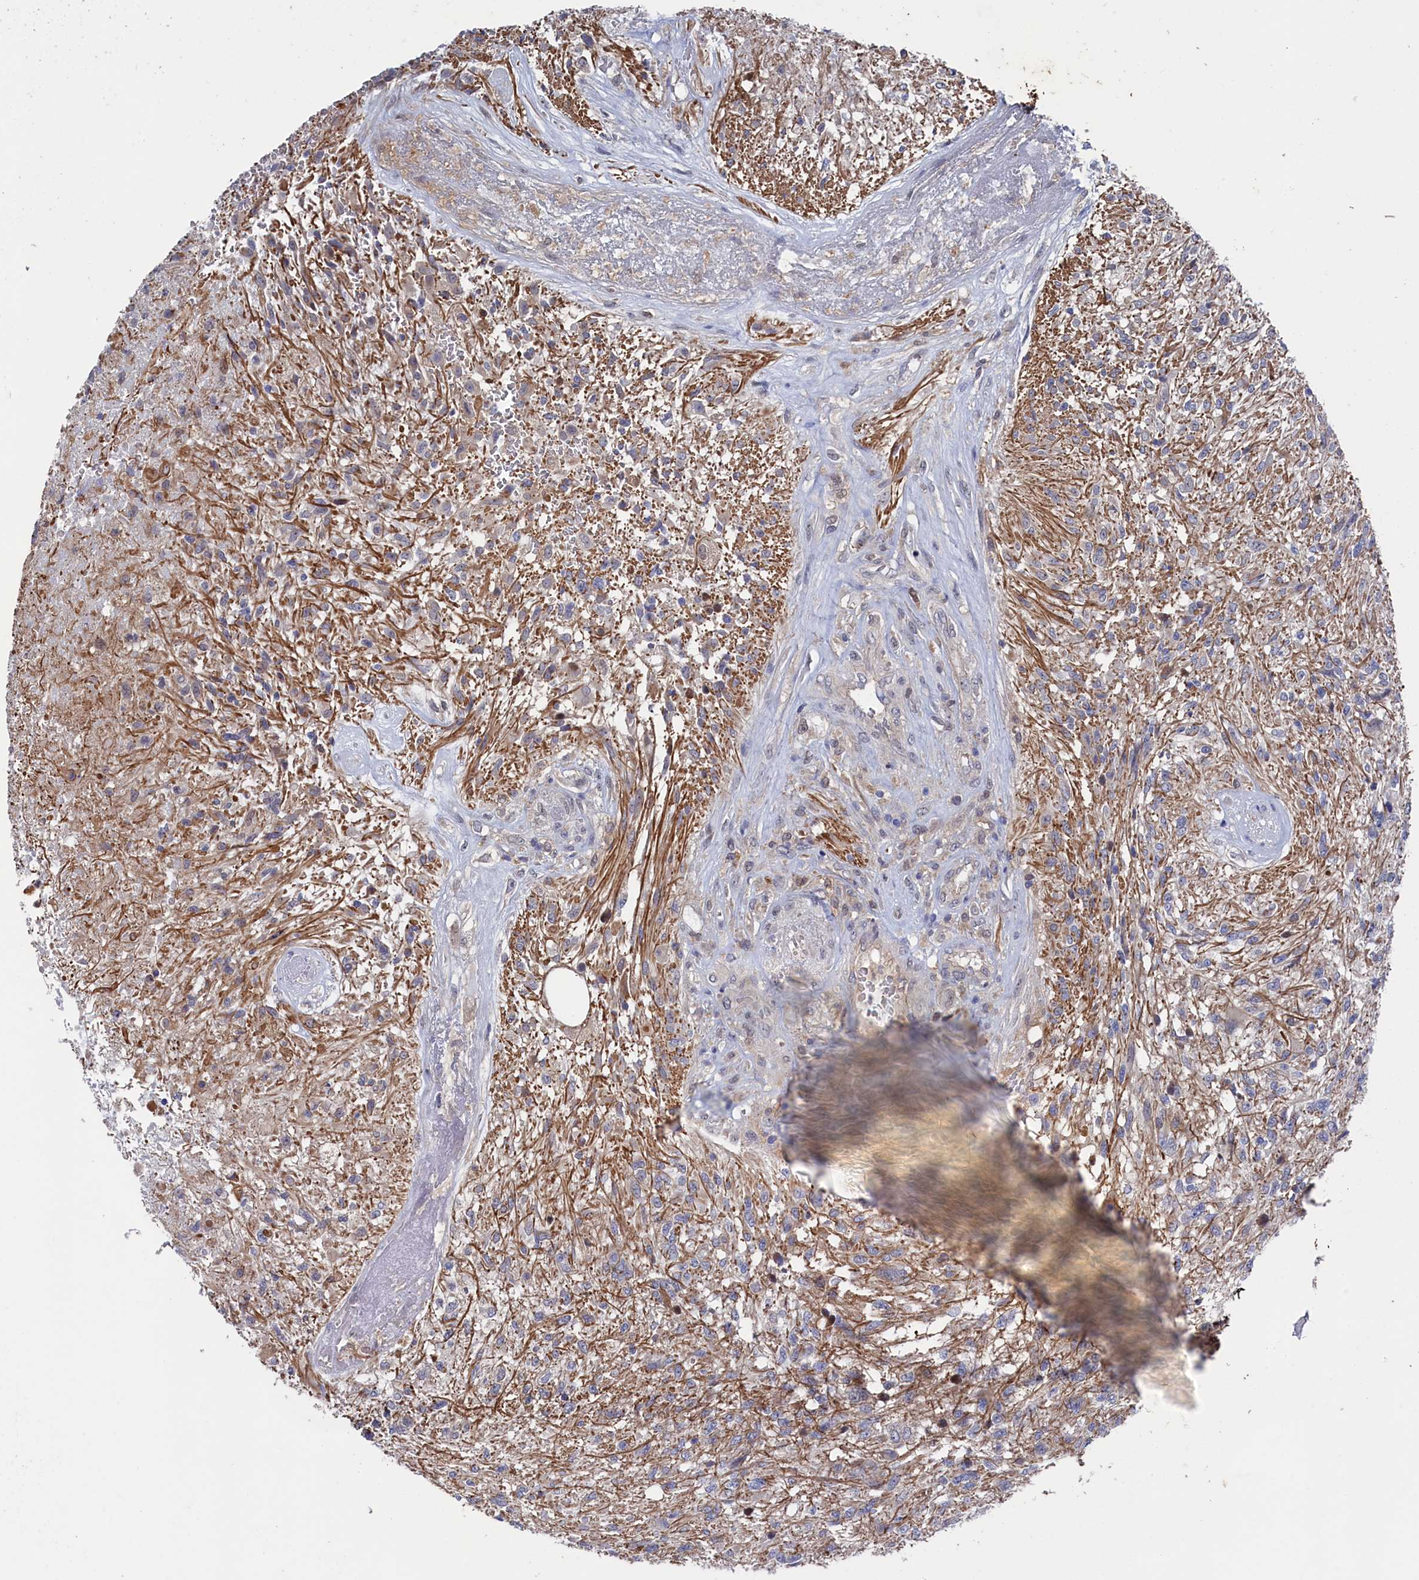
{"staining": {"intensity": "negative", "quantity": "none", "location": "none"}, "tissue": "glioma", "cell_type": "Tumor cells", "image_type": "cancer", "snomed": [{"axis": "morphology", "description": "Glioma, malignant, High grade"}, {"axis": "topography", "description": "Brain"}], "caption": "The image demonstrates no staining of tumor cells in malignant glioma (high-grade). (DAB immunohistochemistry visualized using brightfield microscopy, high magnification).", "gene": "RNH1", "patient": {"sex": "male", "age": 56}}